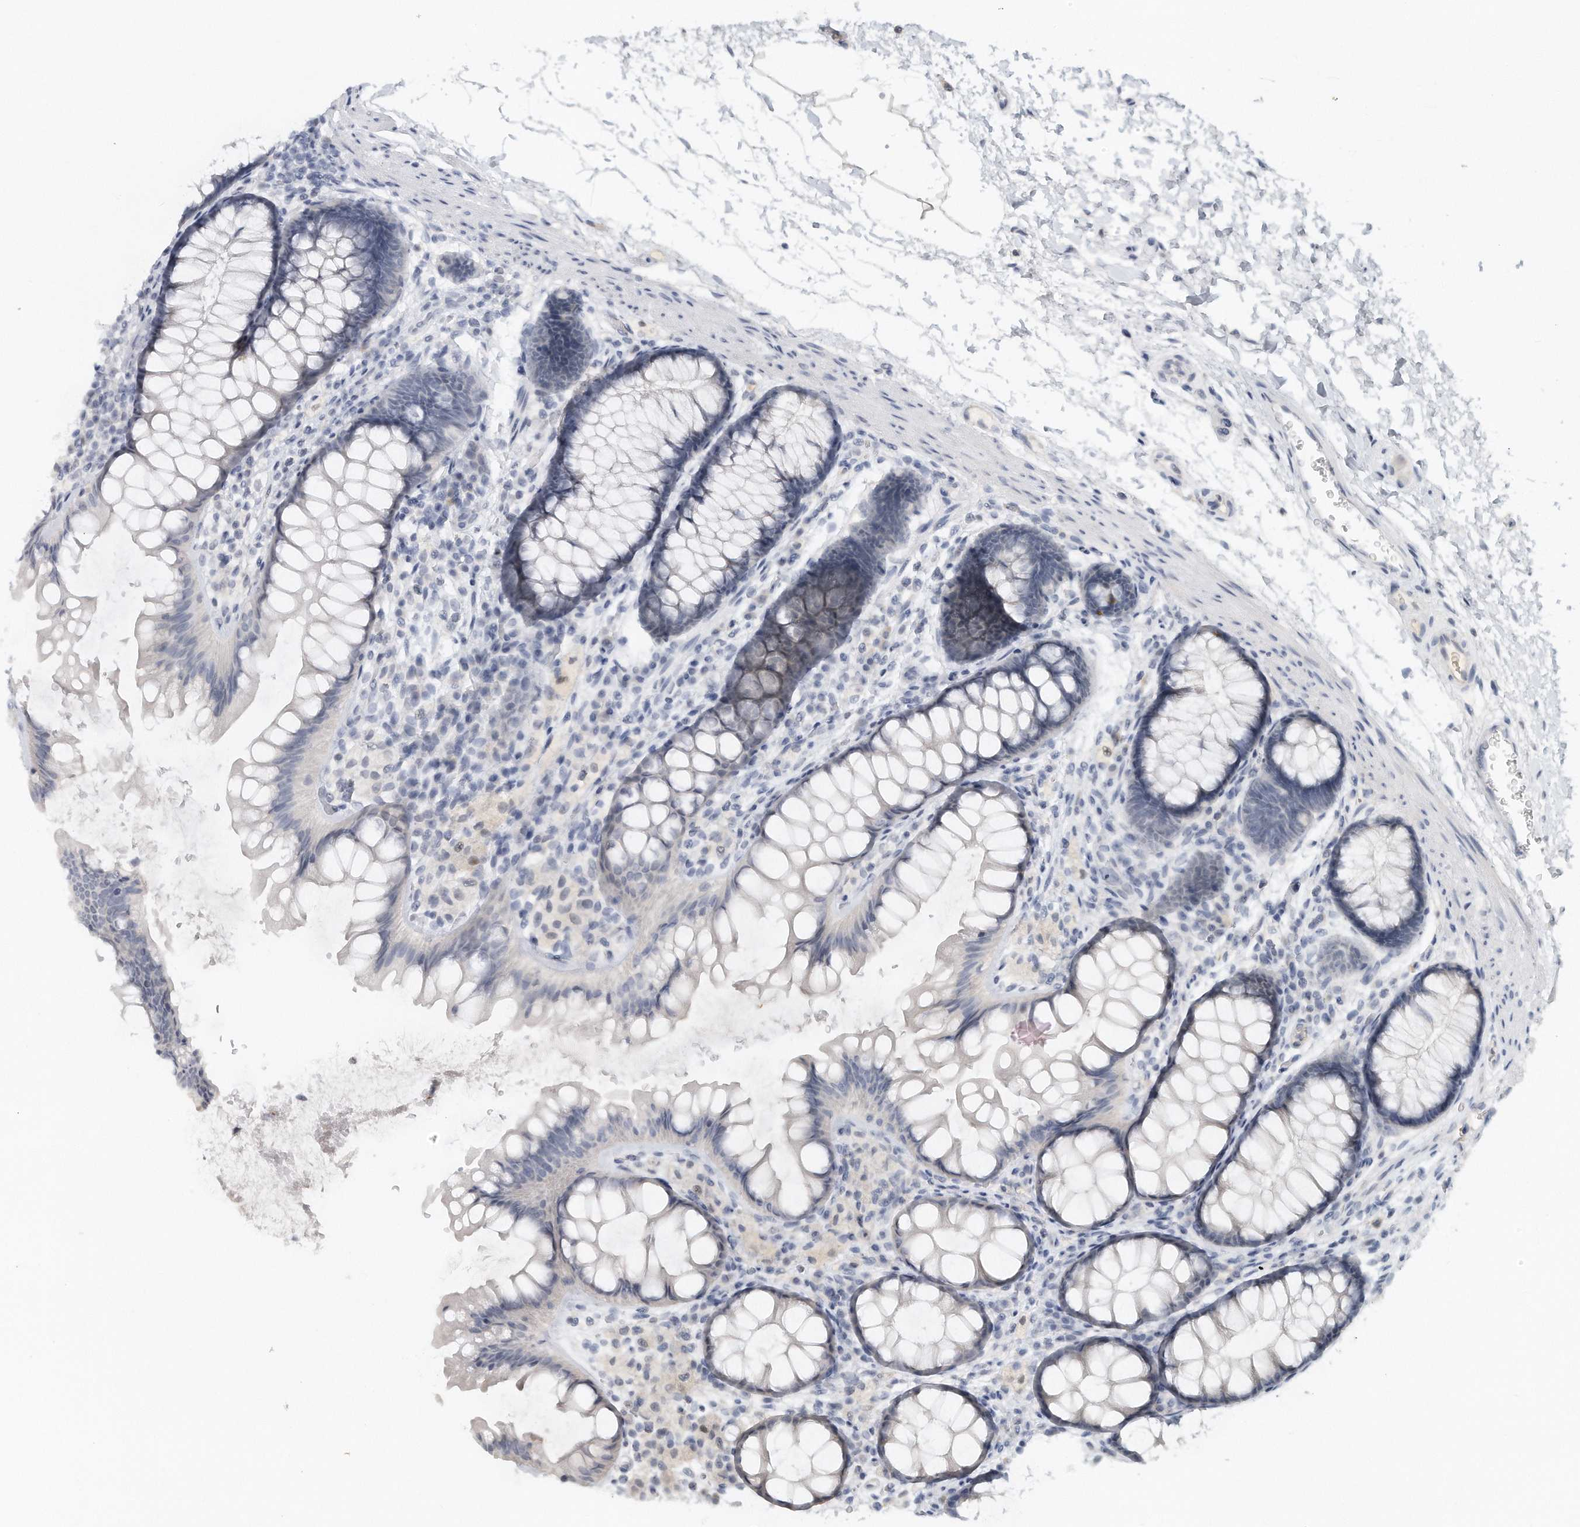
{"staining": {"intensity": "negative", "quantity": "none", "location": "none"}, "tissue": "colon", "cell_type": "Endothelial cells", "image_type": "normal", "snomed": [{"axis": "morphology", "description": "Normal tissue, NOS"}, {"axis": "topography", "description": "Colon"}], "caption": "Immunohistochemistry (IHC) of benign human colon displays no positivity in endothelial cells. (Brightfield microscopy of DAB (3,3'-diaminobenzidine) immunohistochemistry at high magnification).", "gene": "DDX43", "patient": {"sex": "female", "age": 62}}